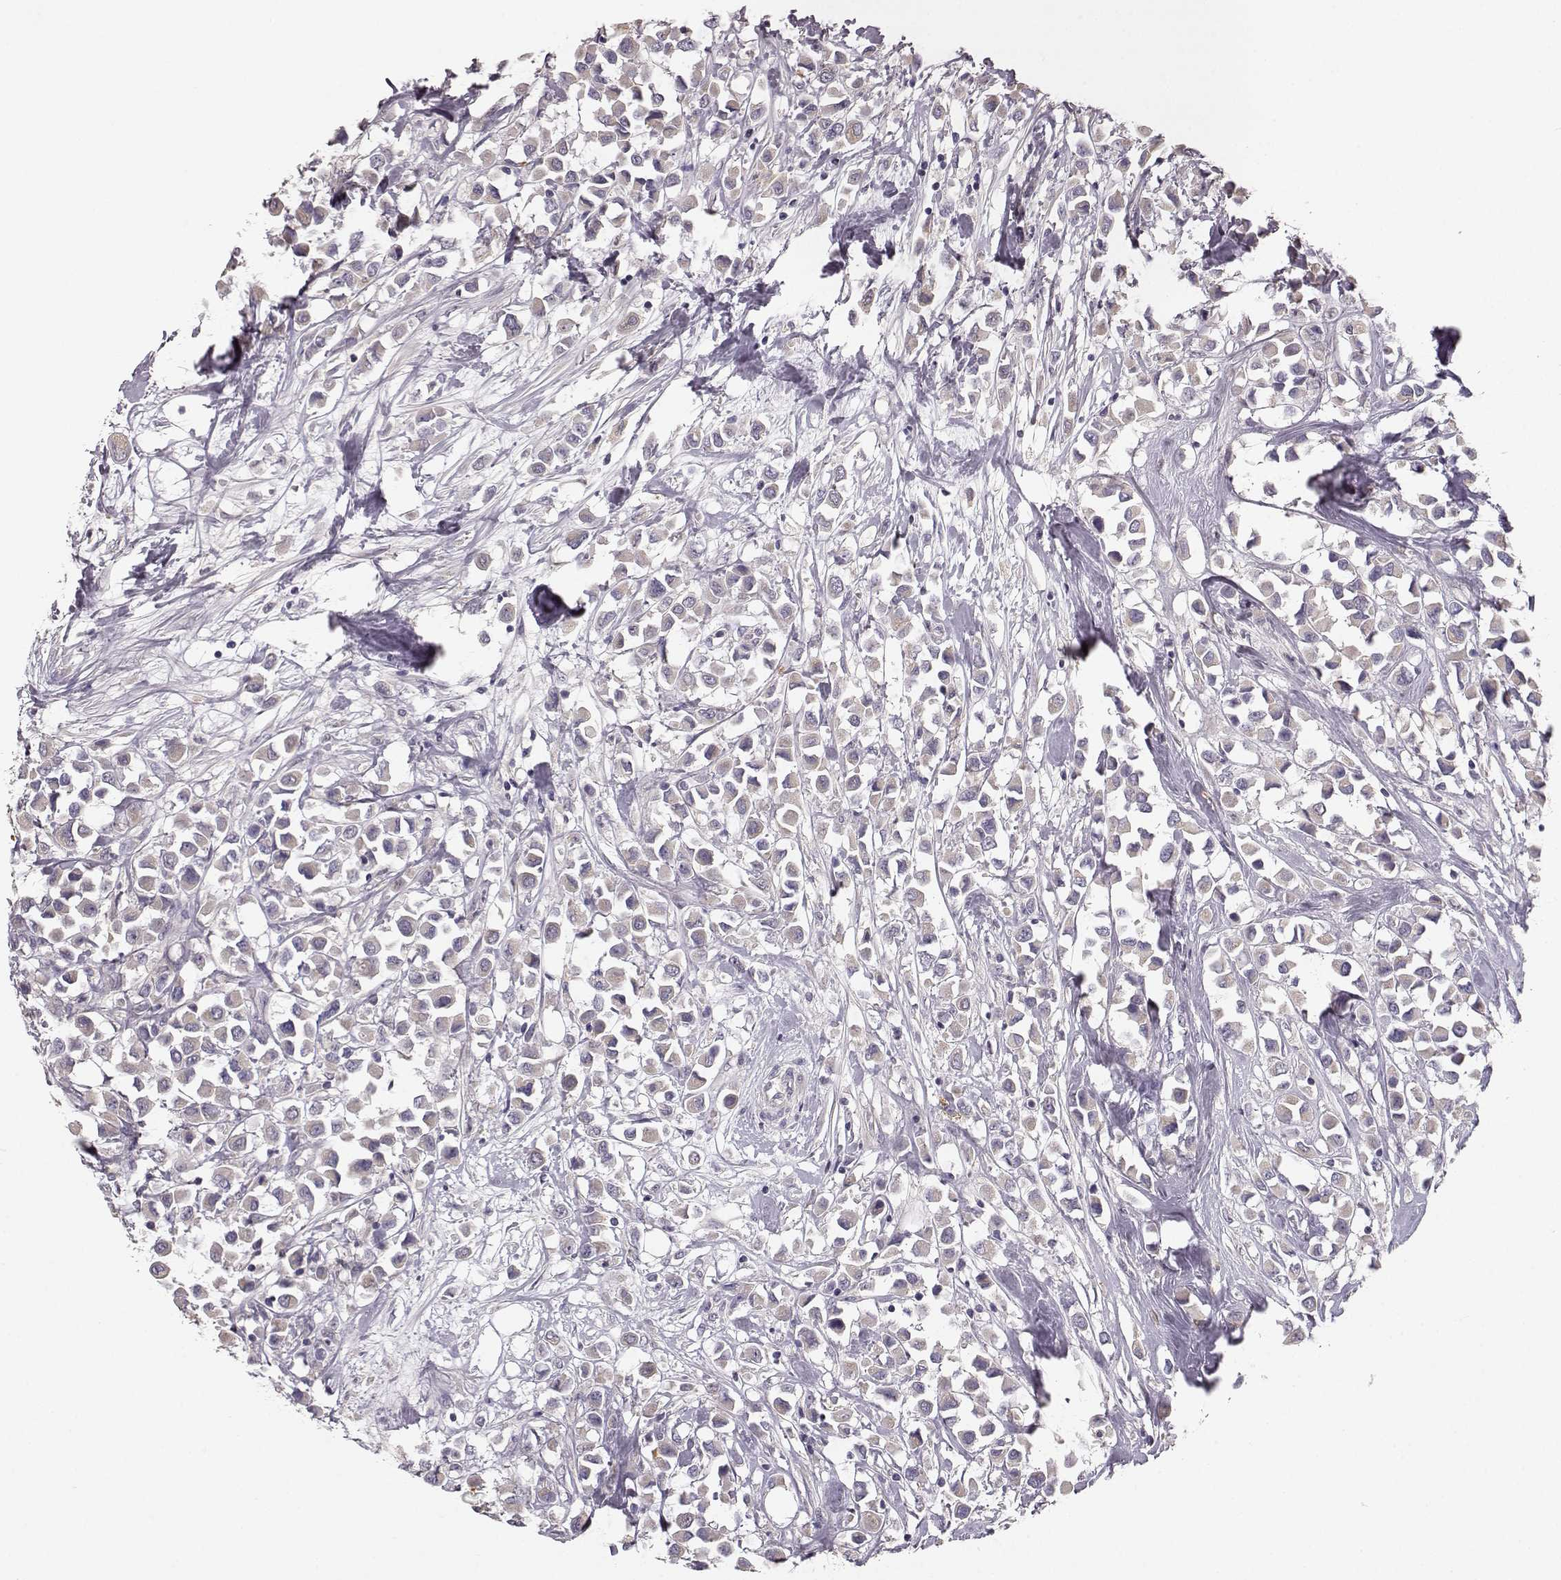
{"staining": {"intensity": "weak", "quantity": "<25%", "location": "cytoplasmic/membranous"}, "tissue": "breast cancer", "cell_type": "Tumor cells", "image_type": "cancer", "snomed": [{"axis": "morphology", "description": "Duct carcinoma"}, {"axis": "topography", "description": "Breast"}], "caption": "Breast cancer (intraductal carcinoma) was stained to show a protein in brown. There is no significant expression in tumor cells. The staining is performed using DAB brown chromogen with nuclei counter-stained in using hematoxylin.", "gene": "GHR", "patient": {"sex": "female", "age": 61}}